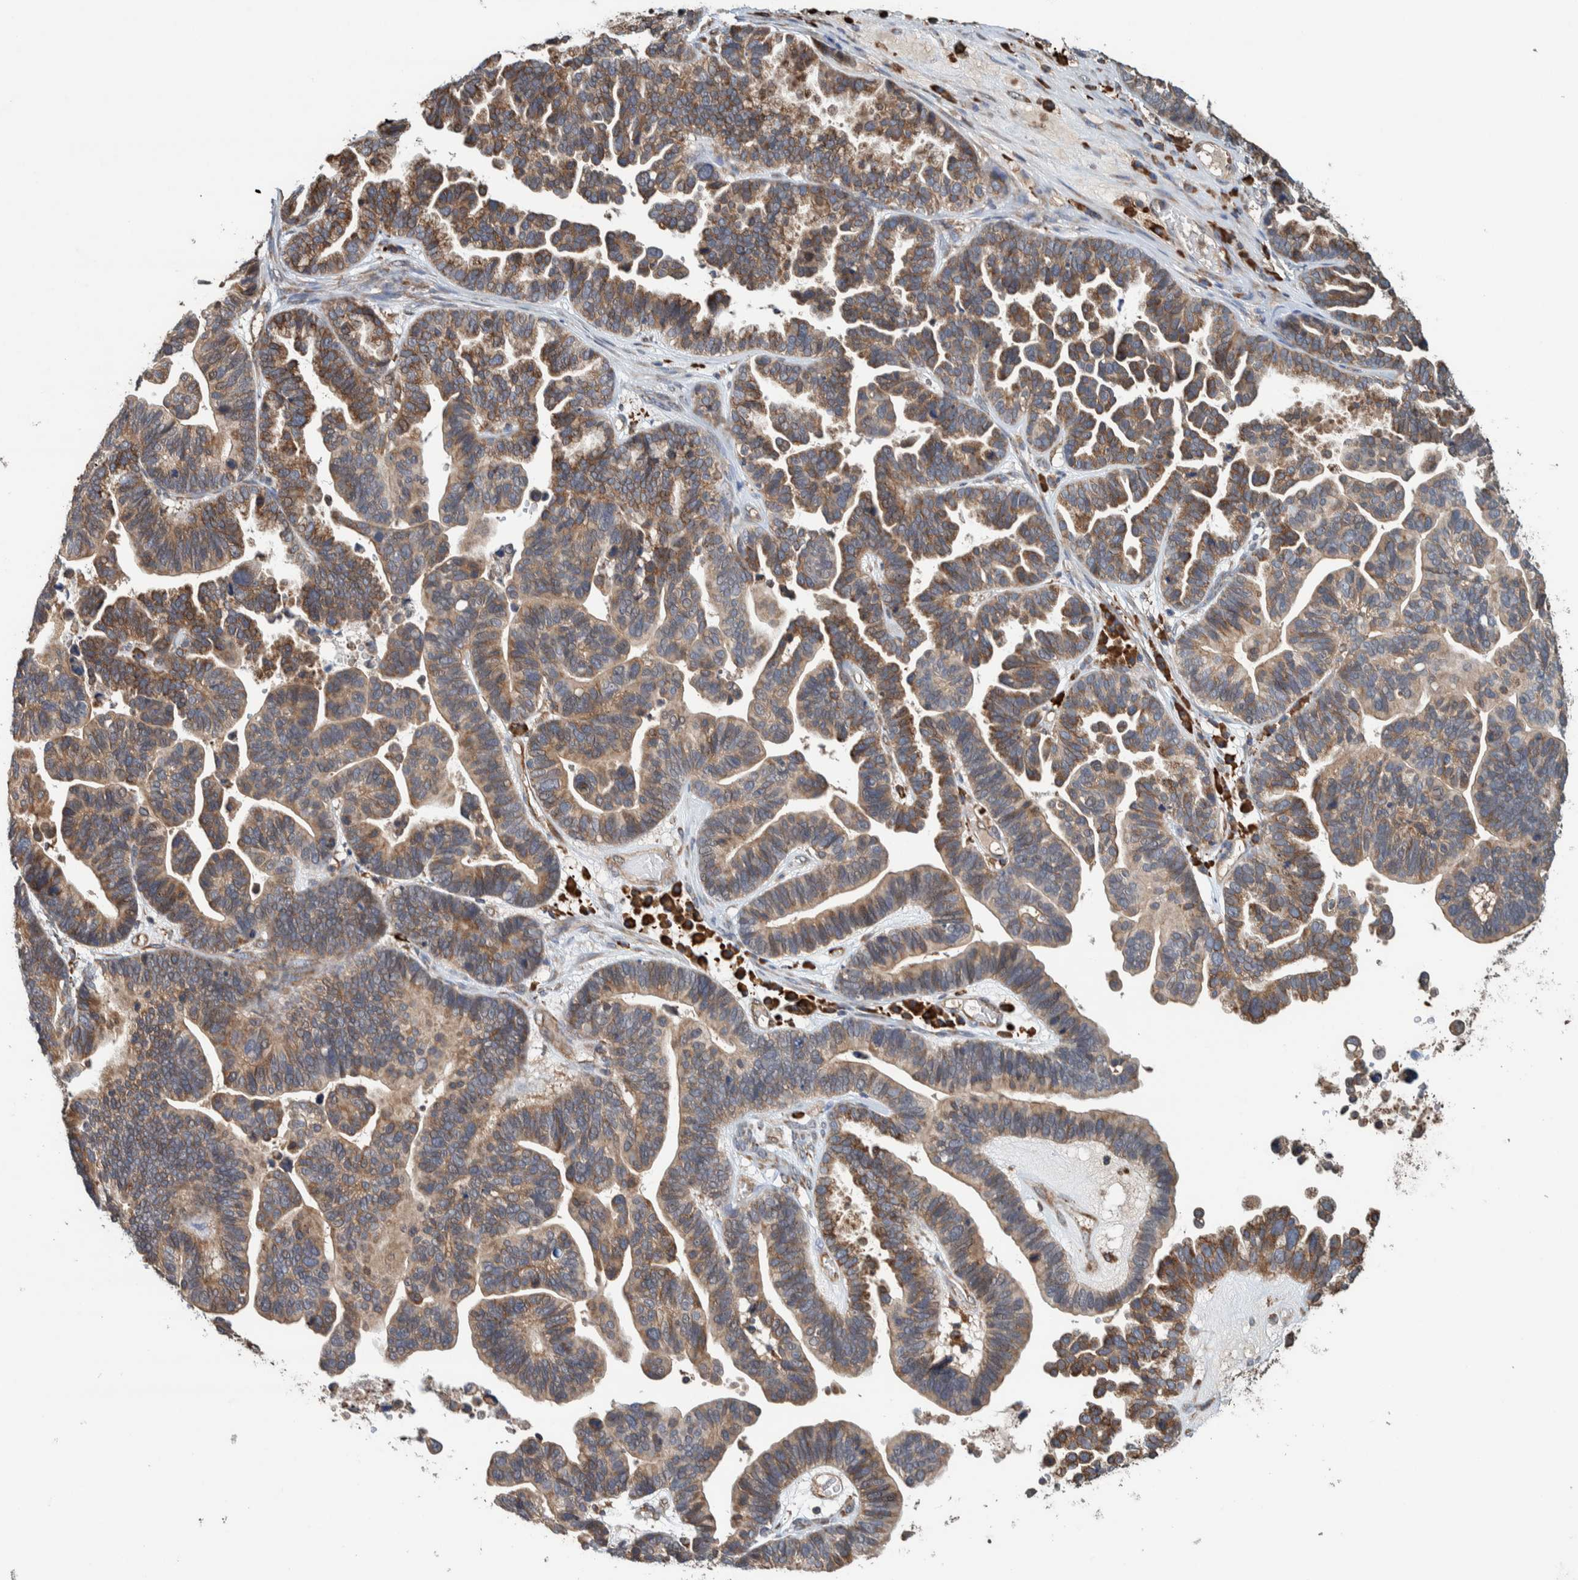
{"staining": {"intensity": "moderate", "quantity": ">75%", "location": "cytoplasmic/membranous"}, "tissue": "ovarian cancer", "cell_type": "Tumor cells", "image_type": "cancer", "snomed": [{"axis": "morphology", "description": "Cystadenocarcinoma, serous, NOS"}, {"axis": "topography", "description": "Ovary"}], "caption": "This is a photomicrograph of IHC staining of ovarian cancer, which shows moderate positivity in the cytoplasmic/membranous of tumor cells.", "gene": "PLA2G3", "patient": {"sex": "female", "age": 56}}